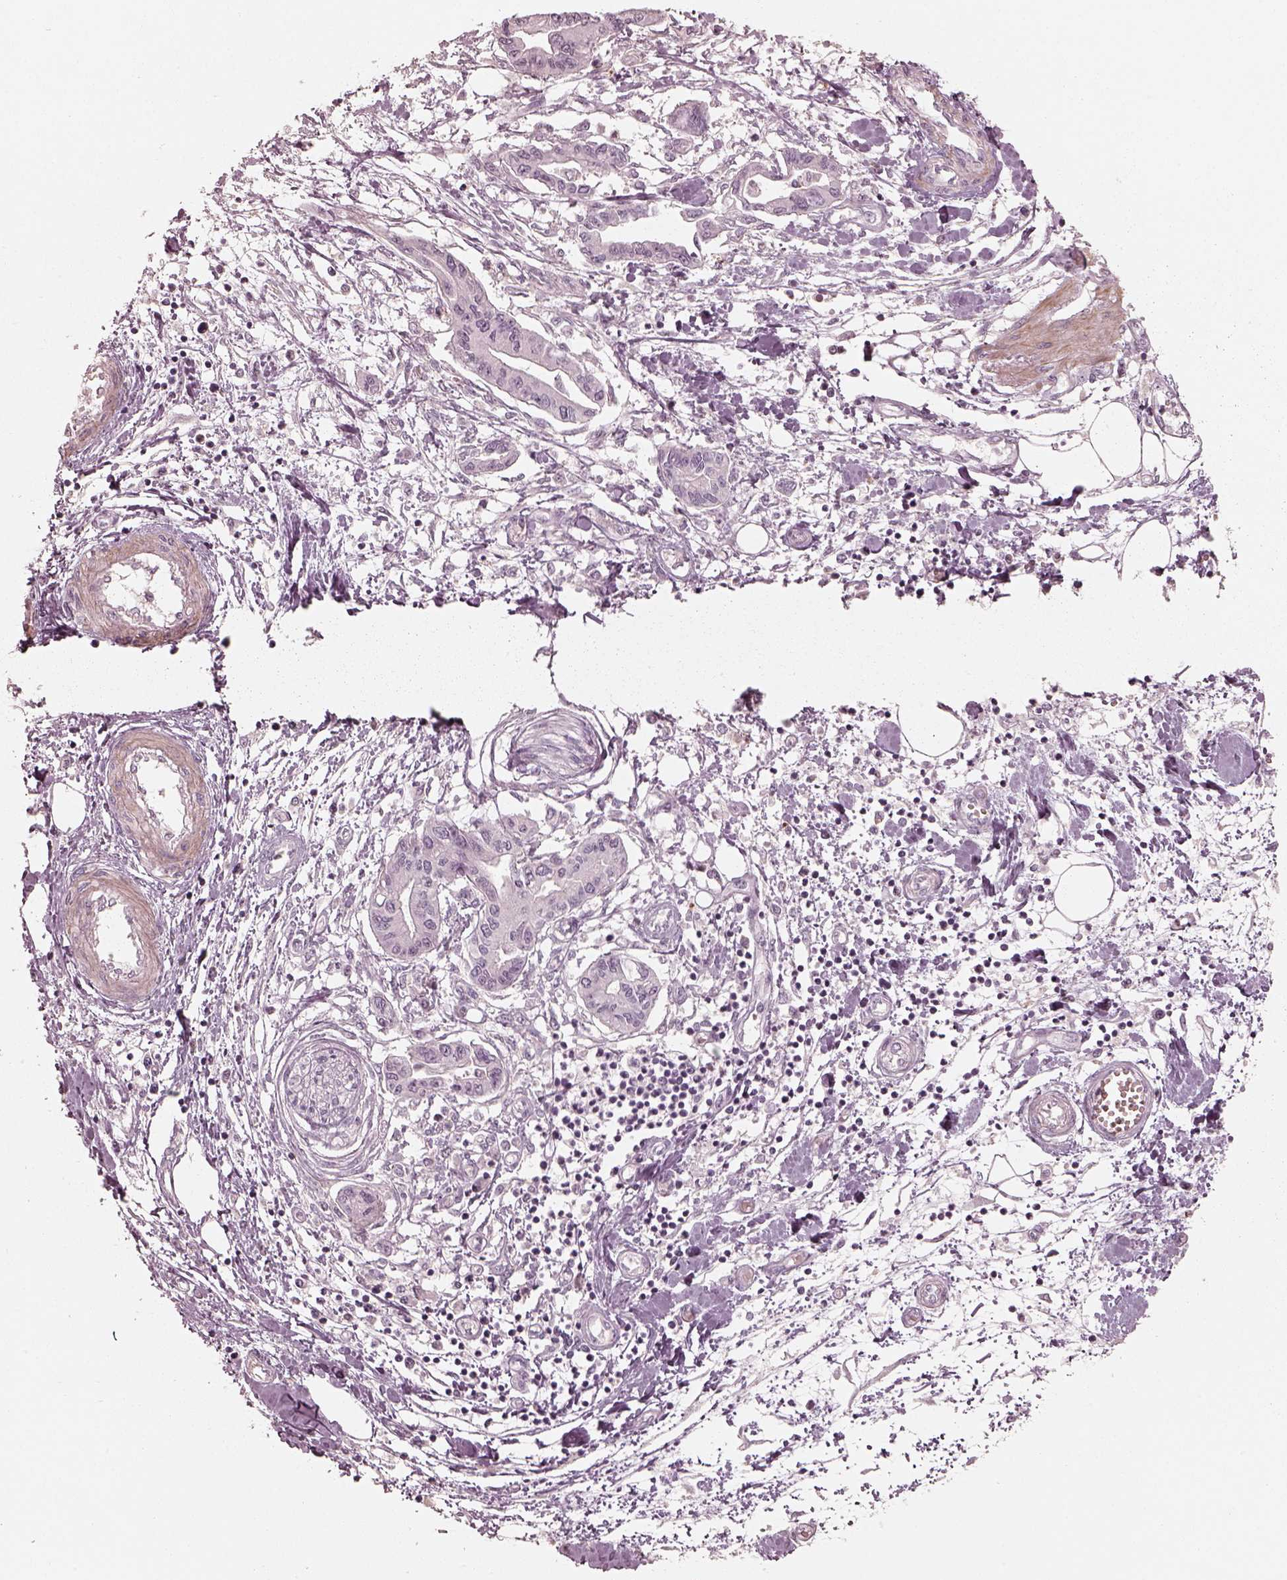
{"staining": {"intensity": "negative", "quantity": "none", "location": "none"}, "tissue": "pancreatic cancer", "cell_type": "Tumor cells", "image_type": "cancer", "snomed": [{"axis": "morphology", "description": "Adenocarcinoma, NOS"}, {"axis": "topography", "description": "Pancreas"}], "caption": "High magnification brightfield microscopy of pancreatic adenocarcinoma stained with DAB (brown) and counterstained with hematoxylin (blue): tumor cells show no significant positivity.", "gene": "PRLHR", "patient": {"sex": "male", "age": 60}}